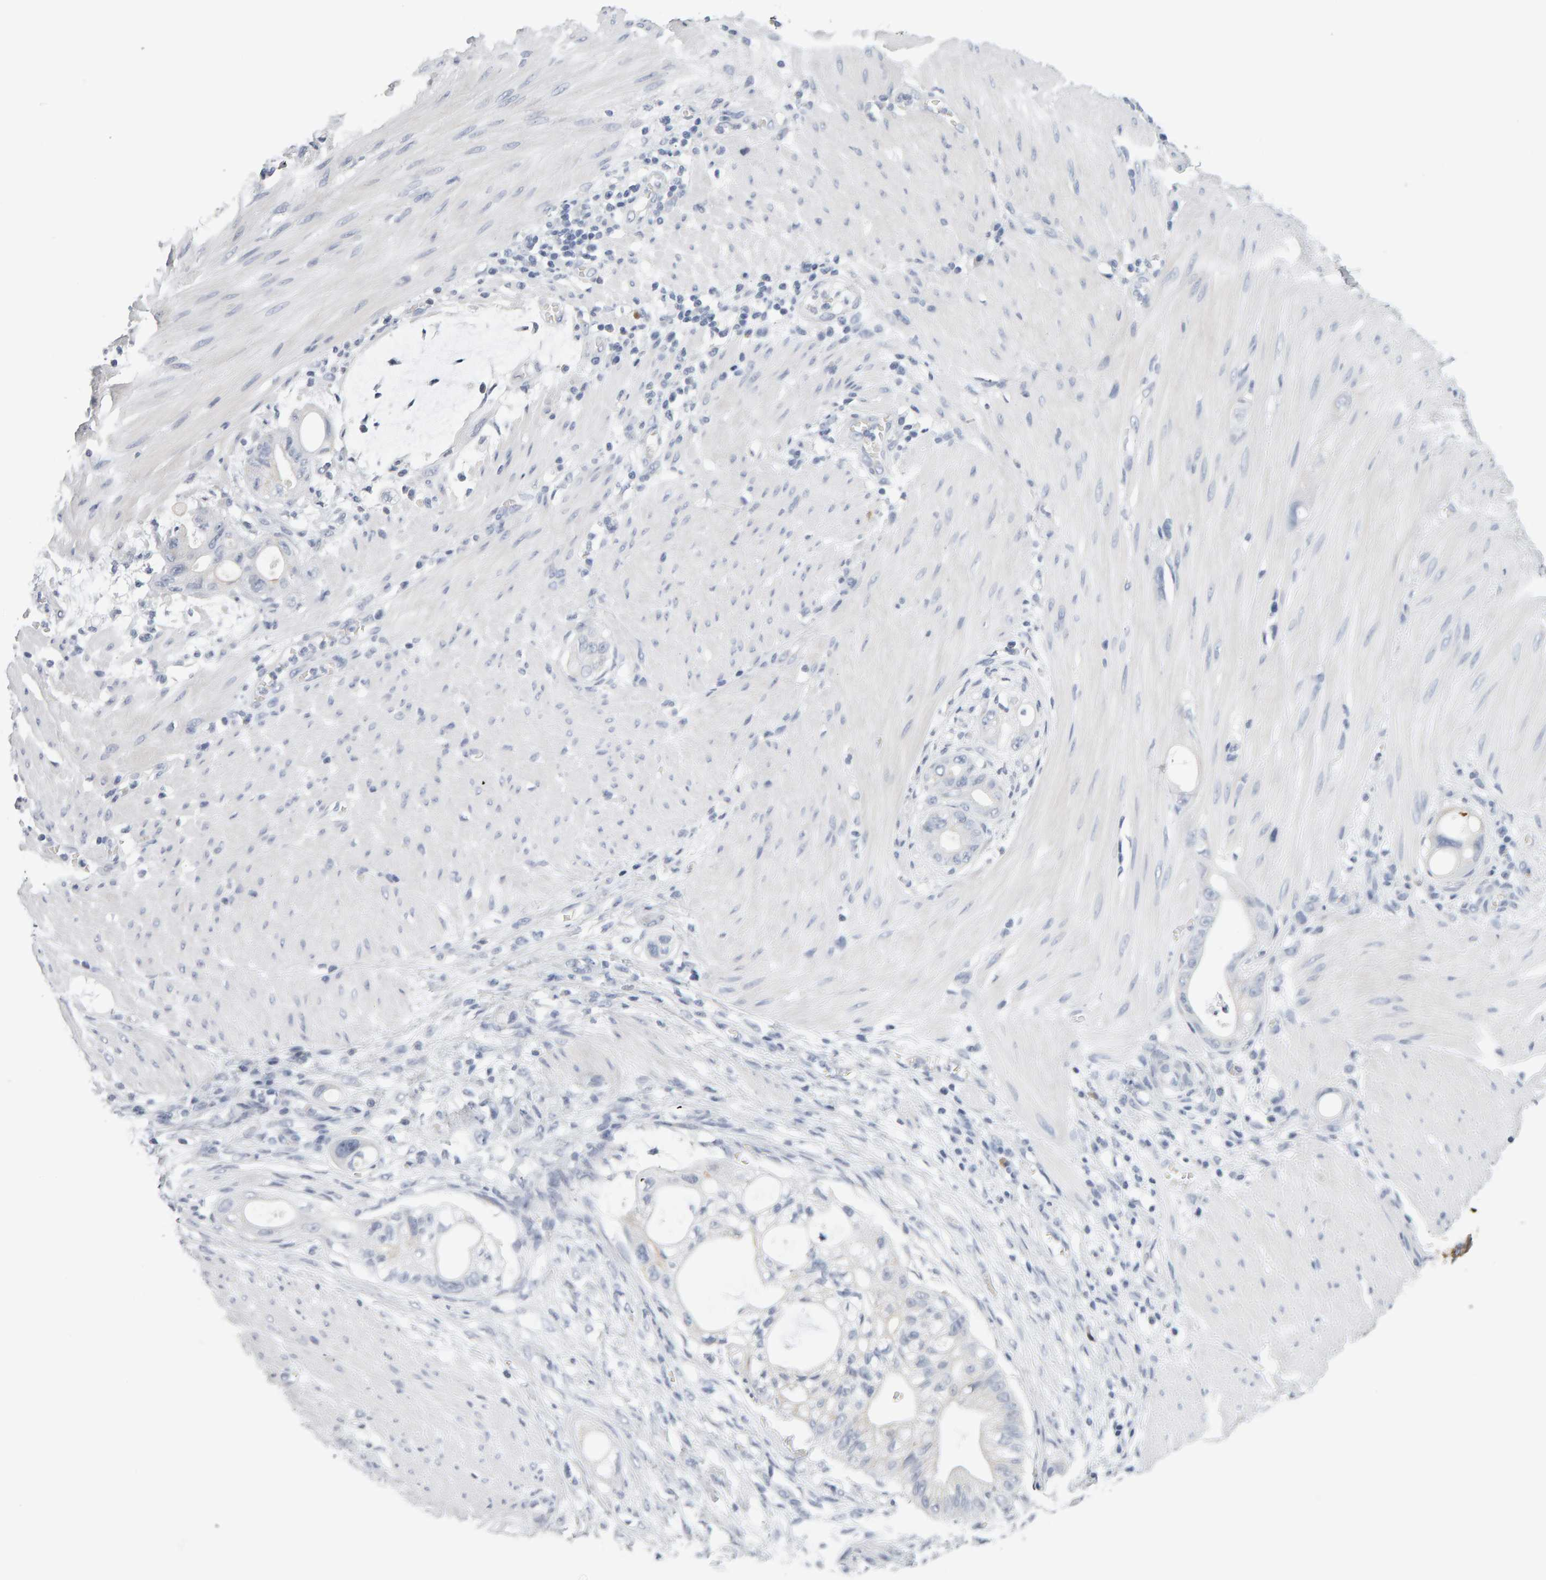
{"staining": {"intensity": "negative", "quantity": "none", "location": "none"}, "tissue": "stomach cancer", "cell_type": "Tumor cells", "image_type": "cancer", "snomed": [{"axis": "morphology", "description": "Adenocarcinoma, NOS"}, {"axis": "topography", "description": "Stomach"}, {"axis": "topography", "description": "Stomach, lower"}], "caption": "IHC photomicrograph of neoplastic tissue: human stomach cancer (adenocarcinoma) stained with DAB shows no significant protein positivity in tumor cells.", "gene": "CTH", "patient": {"sex": "female", "age": 48}}